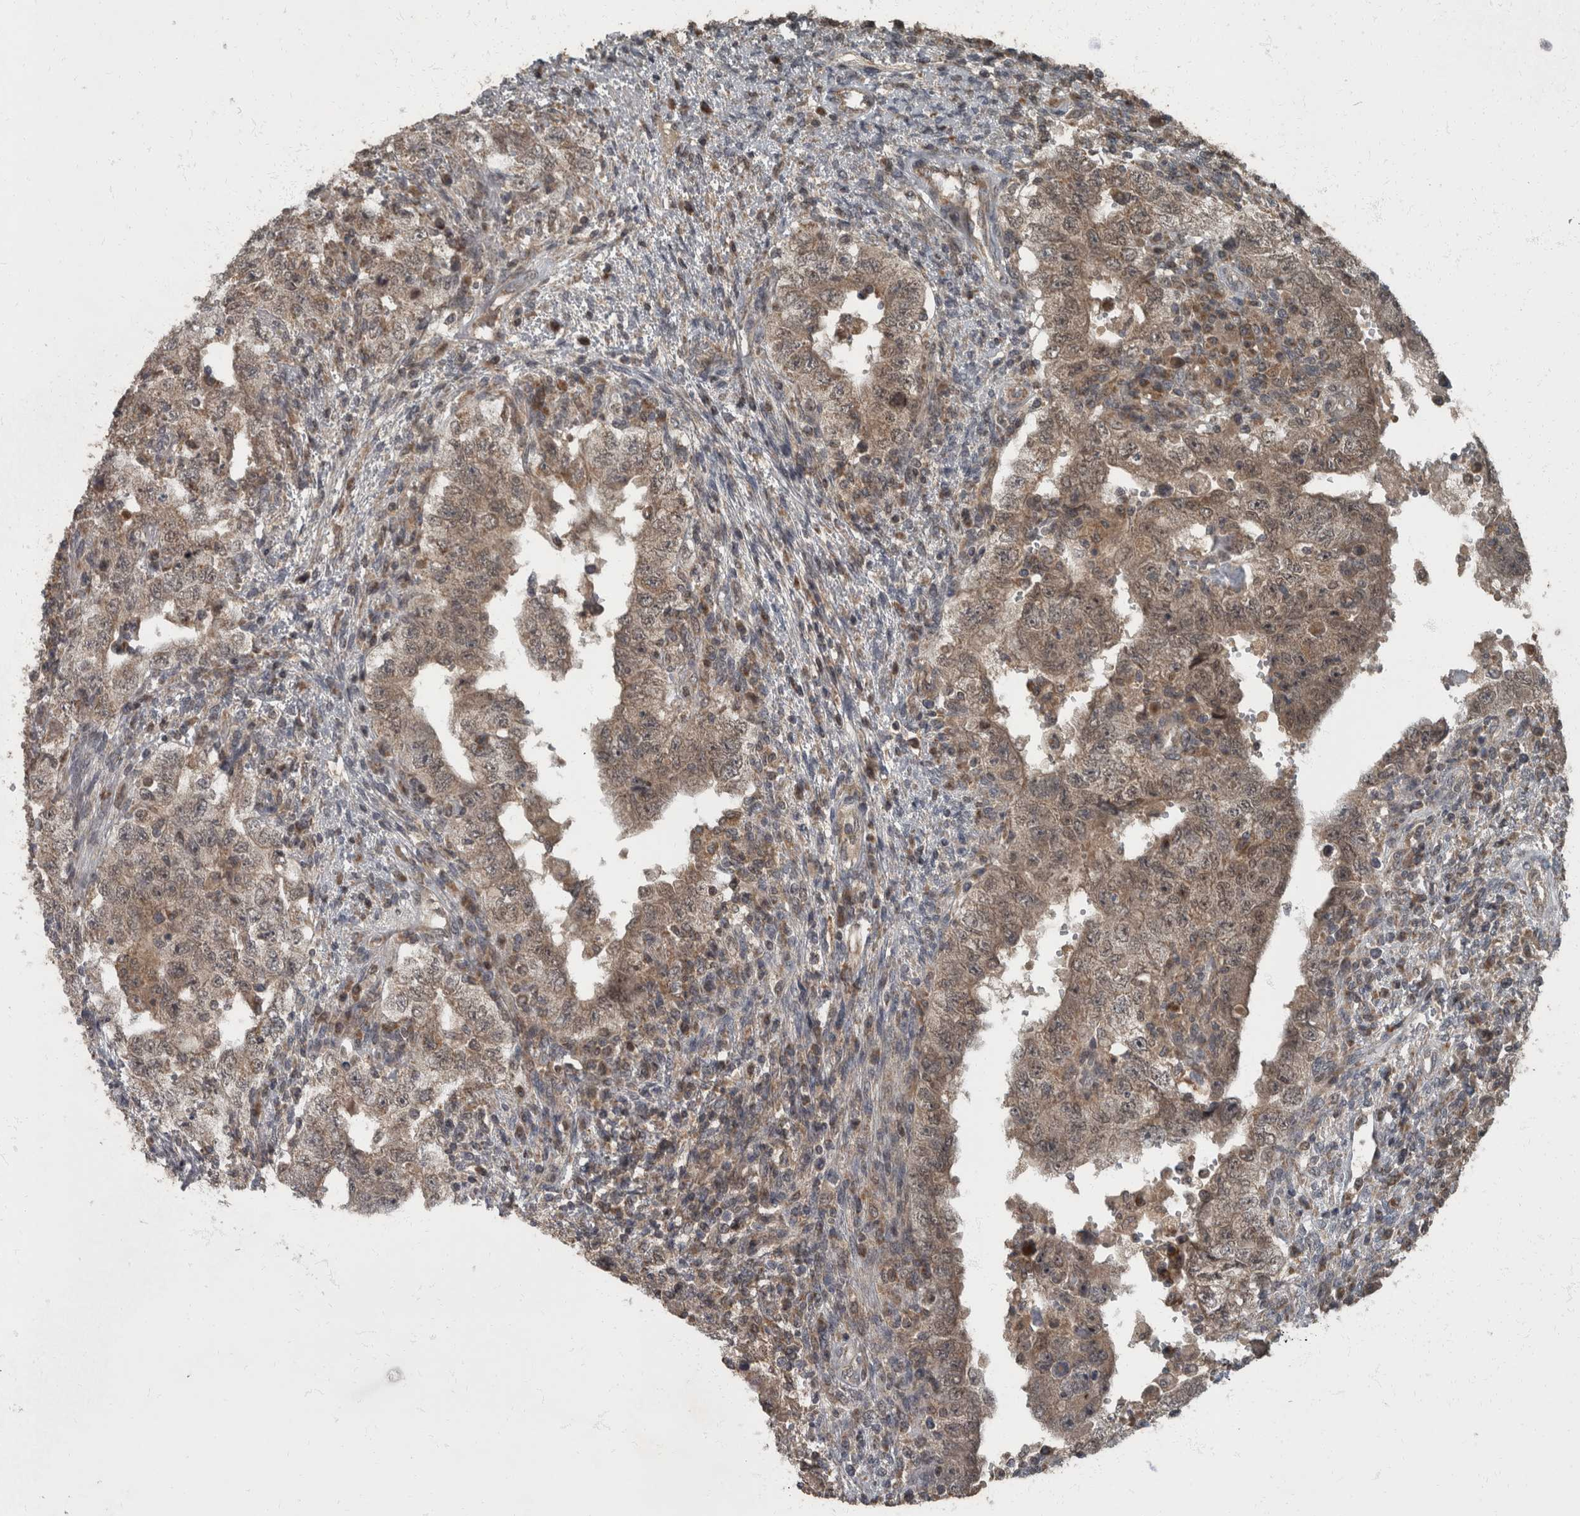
{"staining": {"intensity": "weak", "quantity": ">75%", "location": "cytoplasmic/membranous,nuclear"}, "tissue": "testis cancer", "cell_type": "Tumor cells", "image_type": "cancer", "snomed": [{"axis": "morphology", "description": "Carcinoma, Embryonal, NOS"}, {"axis": "topography", "description": "Testis"}], "caption": "Protein expression by immunohistochemistry (IHC) demonstrates weak cytoplasmic/membranous and nuclear positivity in about >75% of tumor cells in testis embryonal carcinoma.", "gene": "RABGGTB", "patient": {"sex": "male", "age": 26}}